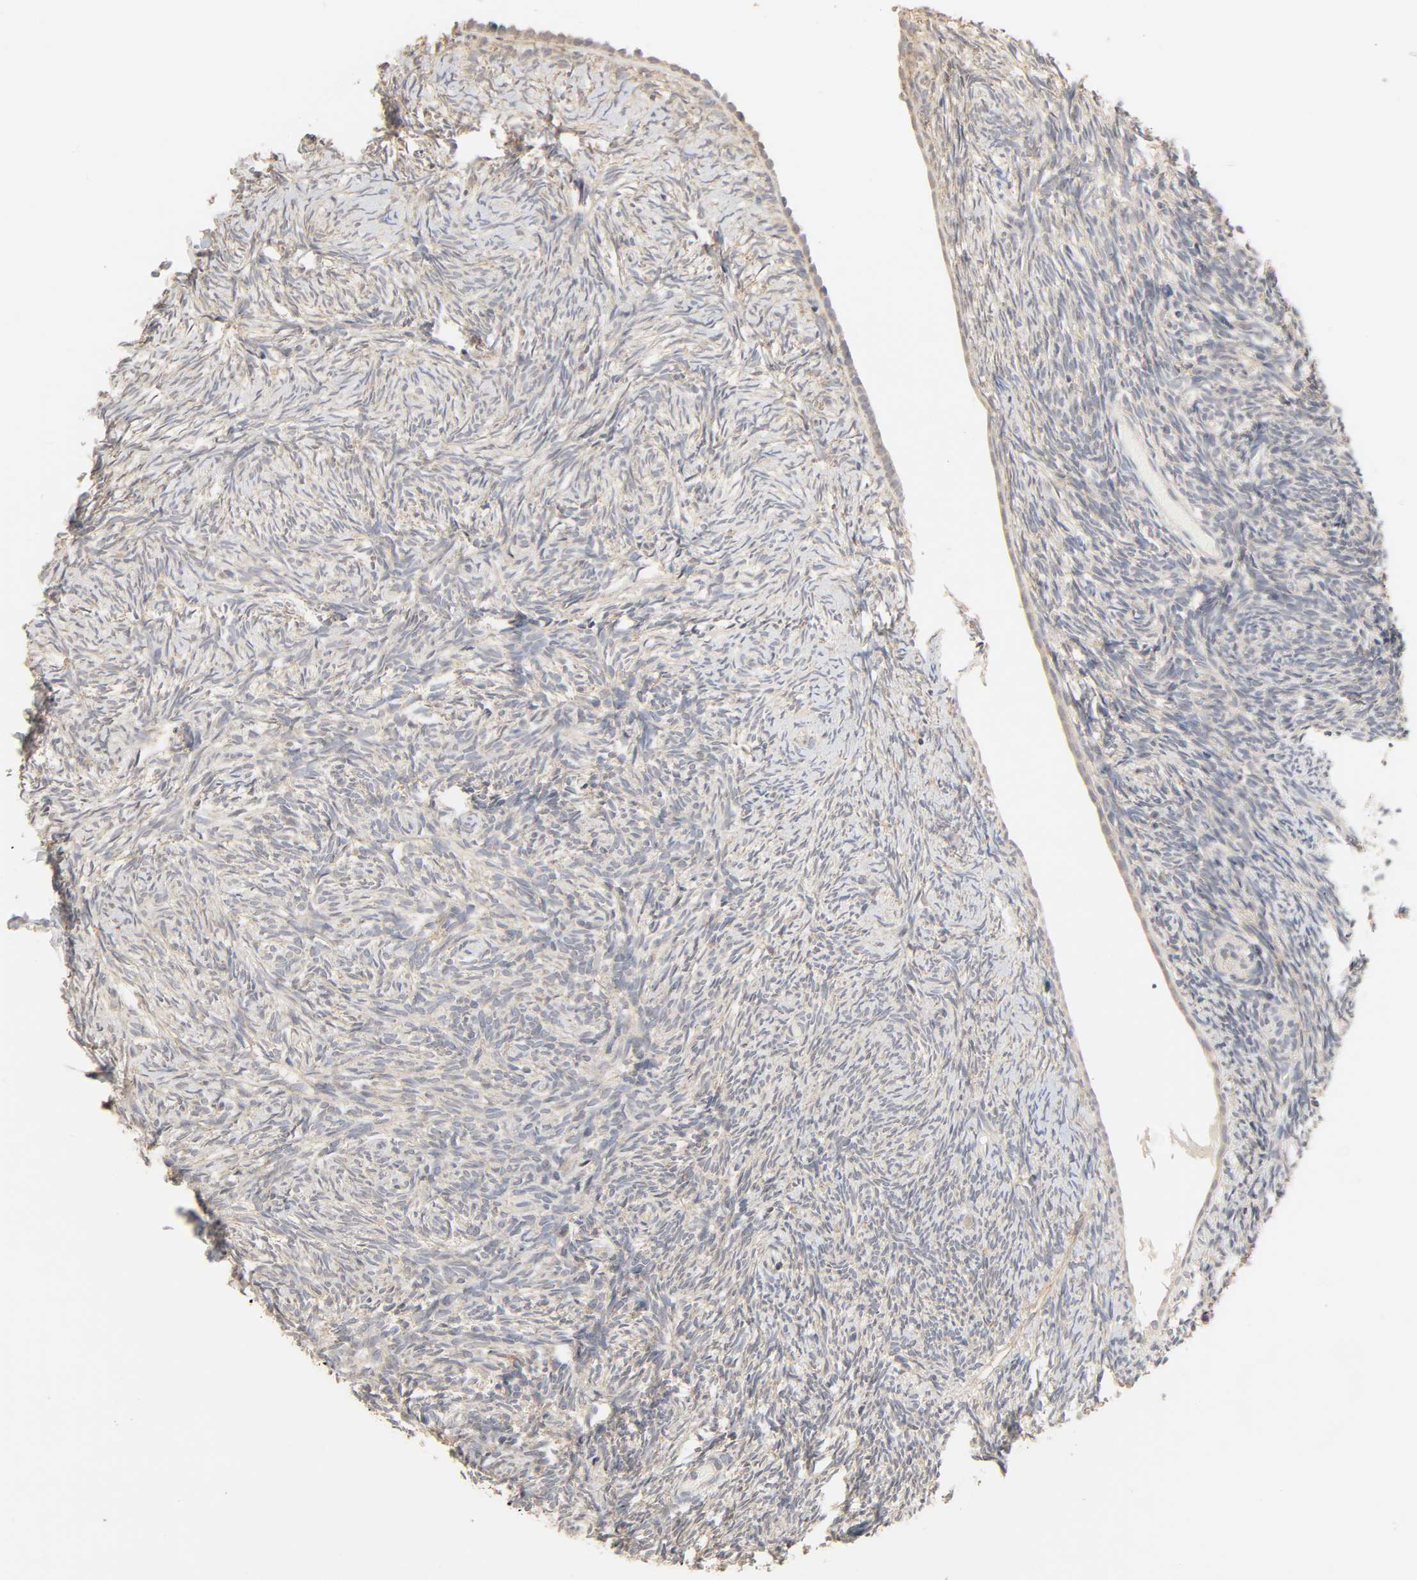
{"staining": {"intensity": "weak", "quantity": "25%-75%", "location": "cytoplasmic/membranous"}, "tissue": "ovary", "cell_type": "Ovarian stroma cells", "image_type": "normal", "snomed": [{"axis": "morphology", "description": "Normal tissue, NOS"}, {"axis": "topography", "description": "Ovary"}], "caption": "A photomicrograph of ovary stained for a protein reveals weak cytoplasmic/membranous brown staining in ovarian stroma cells.", "gene": "CLEC4E", "patient": {"sex": "female", "age": 60}}